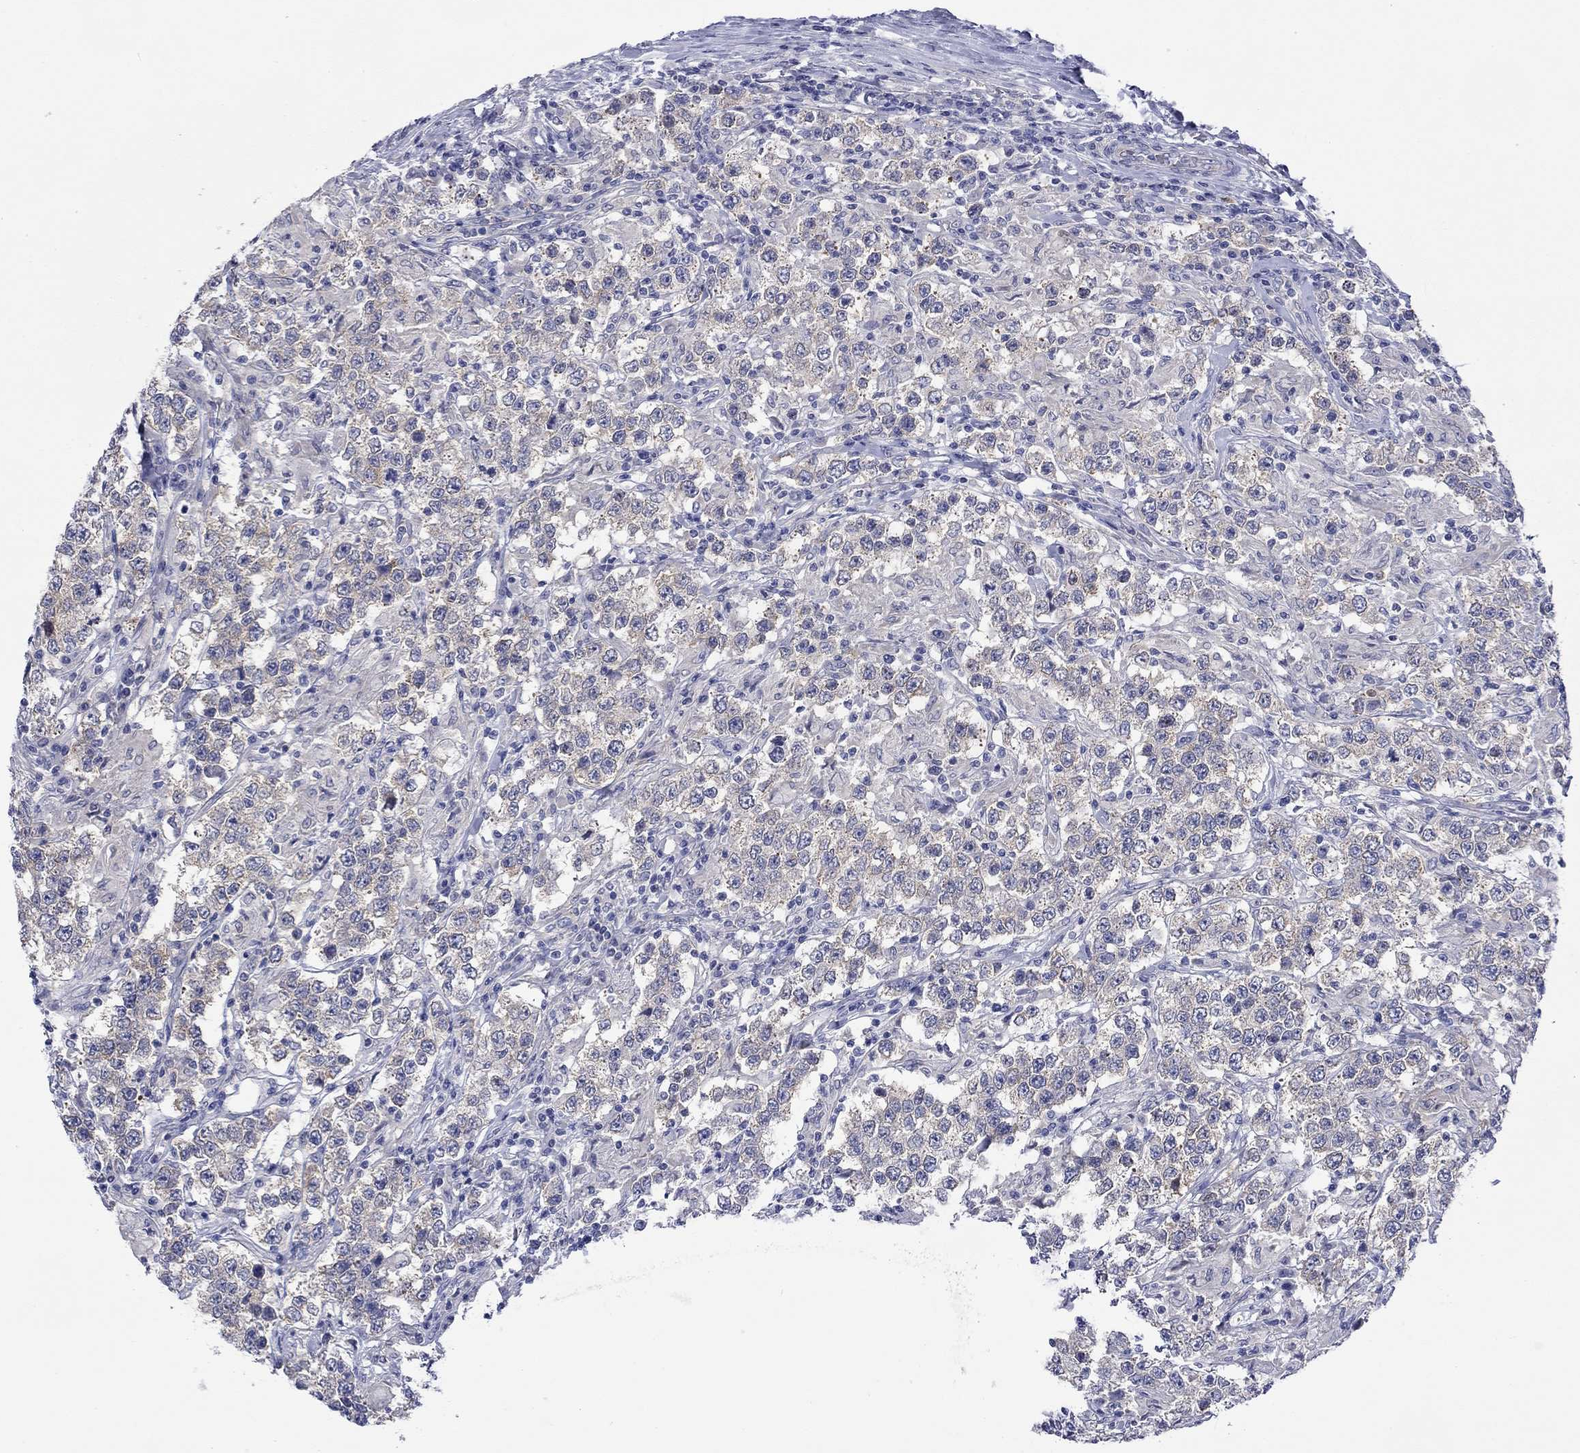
{"staining": {"intensity": "negative", "quantity": "none", "location": "none"}, "tissue": "testis cancer", "cell_type": "Tumor cells", "image_type": "cancer", "snomed": [{"axis": "morphology", "description": "Seminoma, NOS"}, {"axis": "morphology", "description": "Carcinoma, Embryonal, NOS"}, {"axis": "topography", "description": "Testis"}], "caption": "The IHC micrograph has no significant positivity in tumor cells of testis cancer (embryonal carcinoma) tissue.", "gene": "CERS1", "patient": {"sex": "male", "age": 41}}